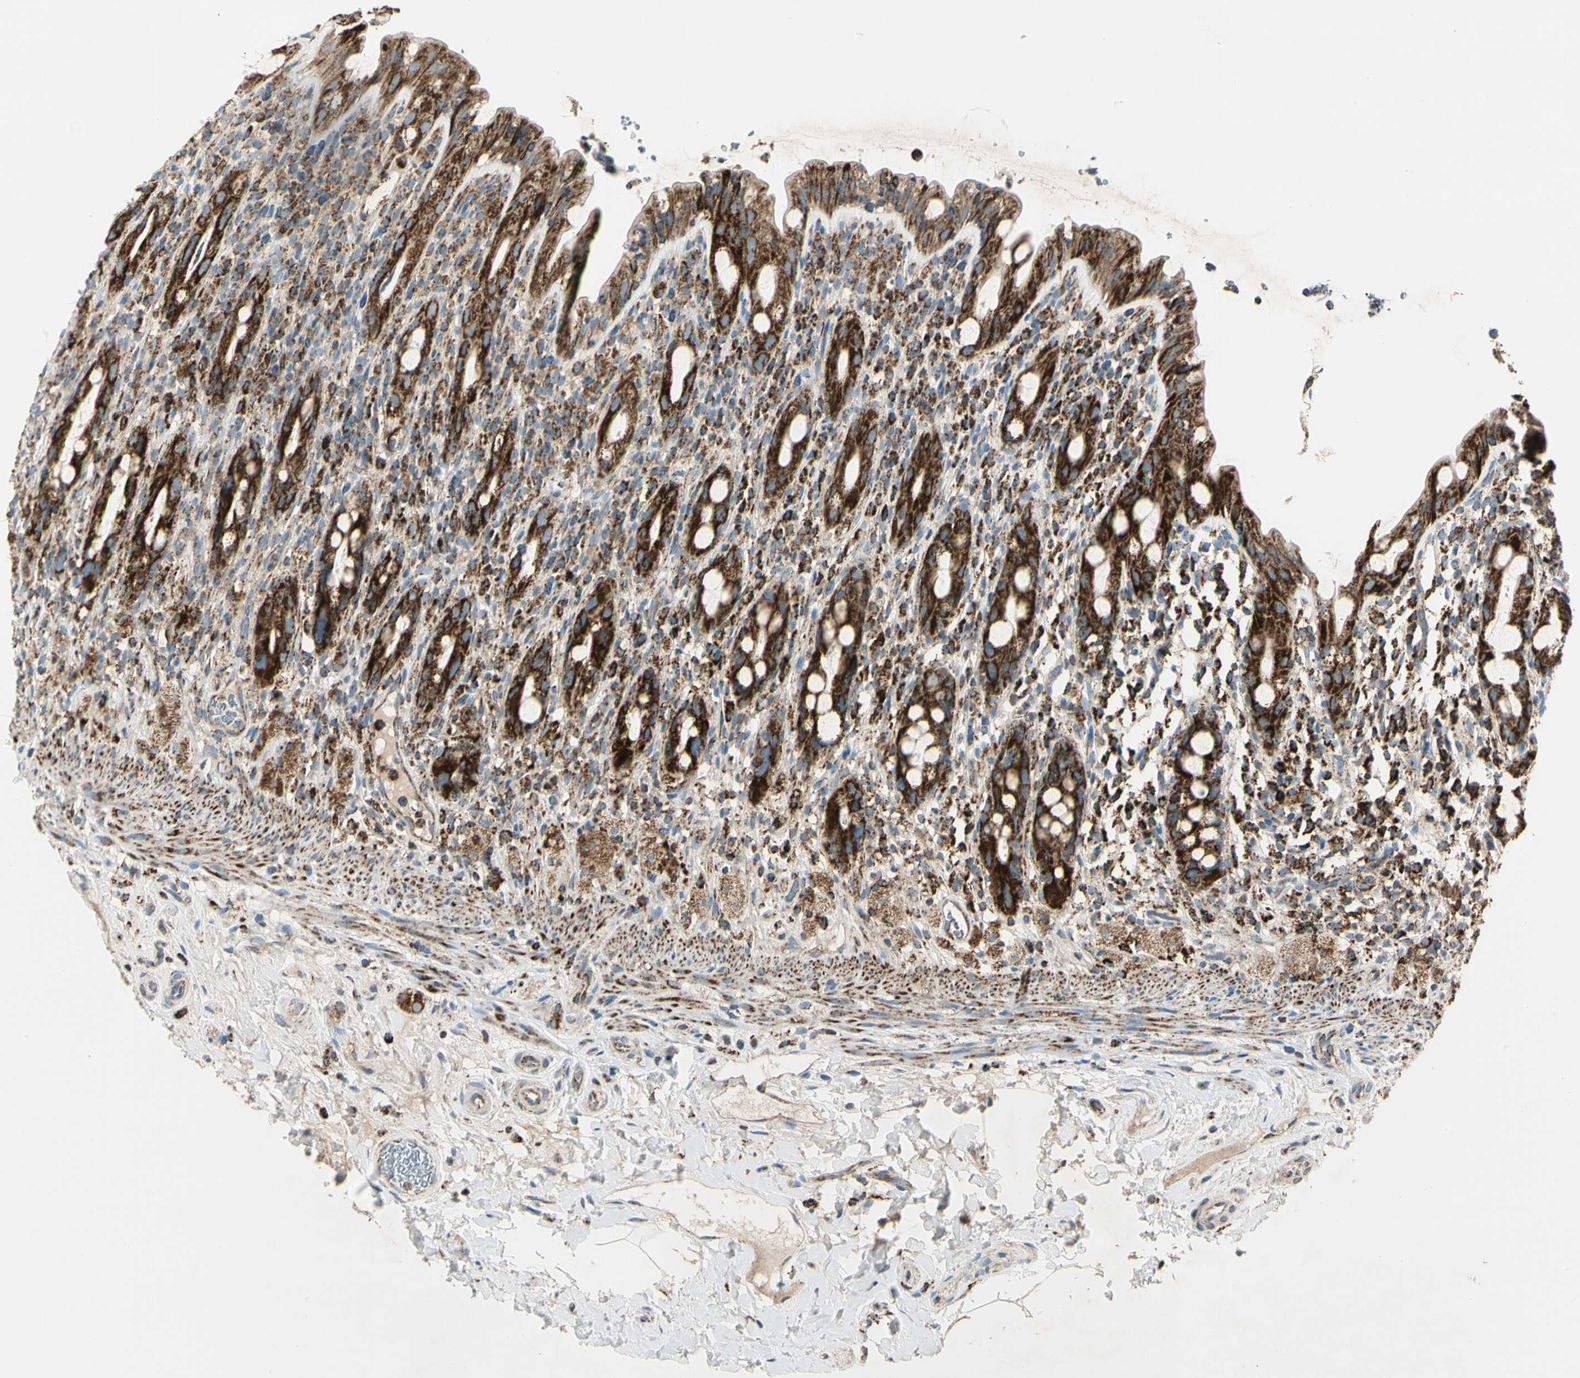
{"staining": {"intensity": "strong", "quantity": ">75%", "location": "cytoplasmic/membranous"}, "tissue": "rectum", "cell_type": "Glandular cells", "image_type": "normal", "snomed": [{"axis": "morphology", "description": "Normal tissue, NOS"}, {"axis": "topography", "description": "Rectum"}], "caption": "A brown stain labels strong cytoplasmic/membranous expression of a protein in glandular cells of unremarkable human rectum. (DAB IHC, brown staining for protein, blue staining for nuclei).", "gene": "ME2", "patient": {"sex": "male", "age": 44}}